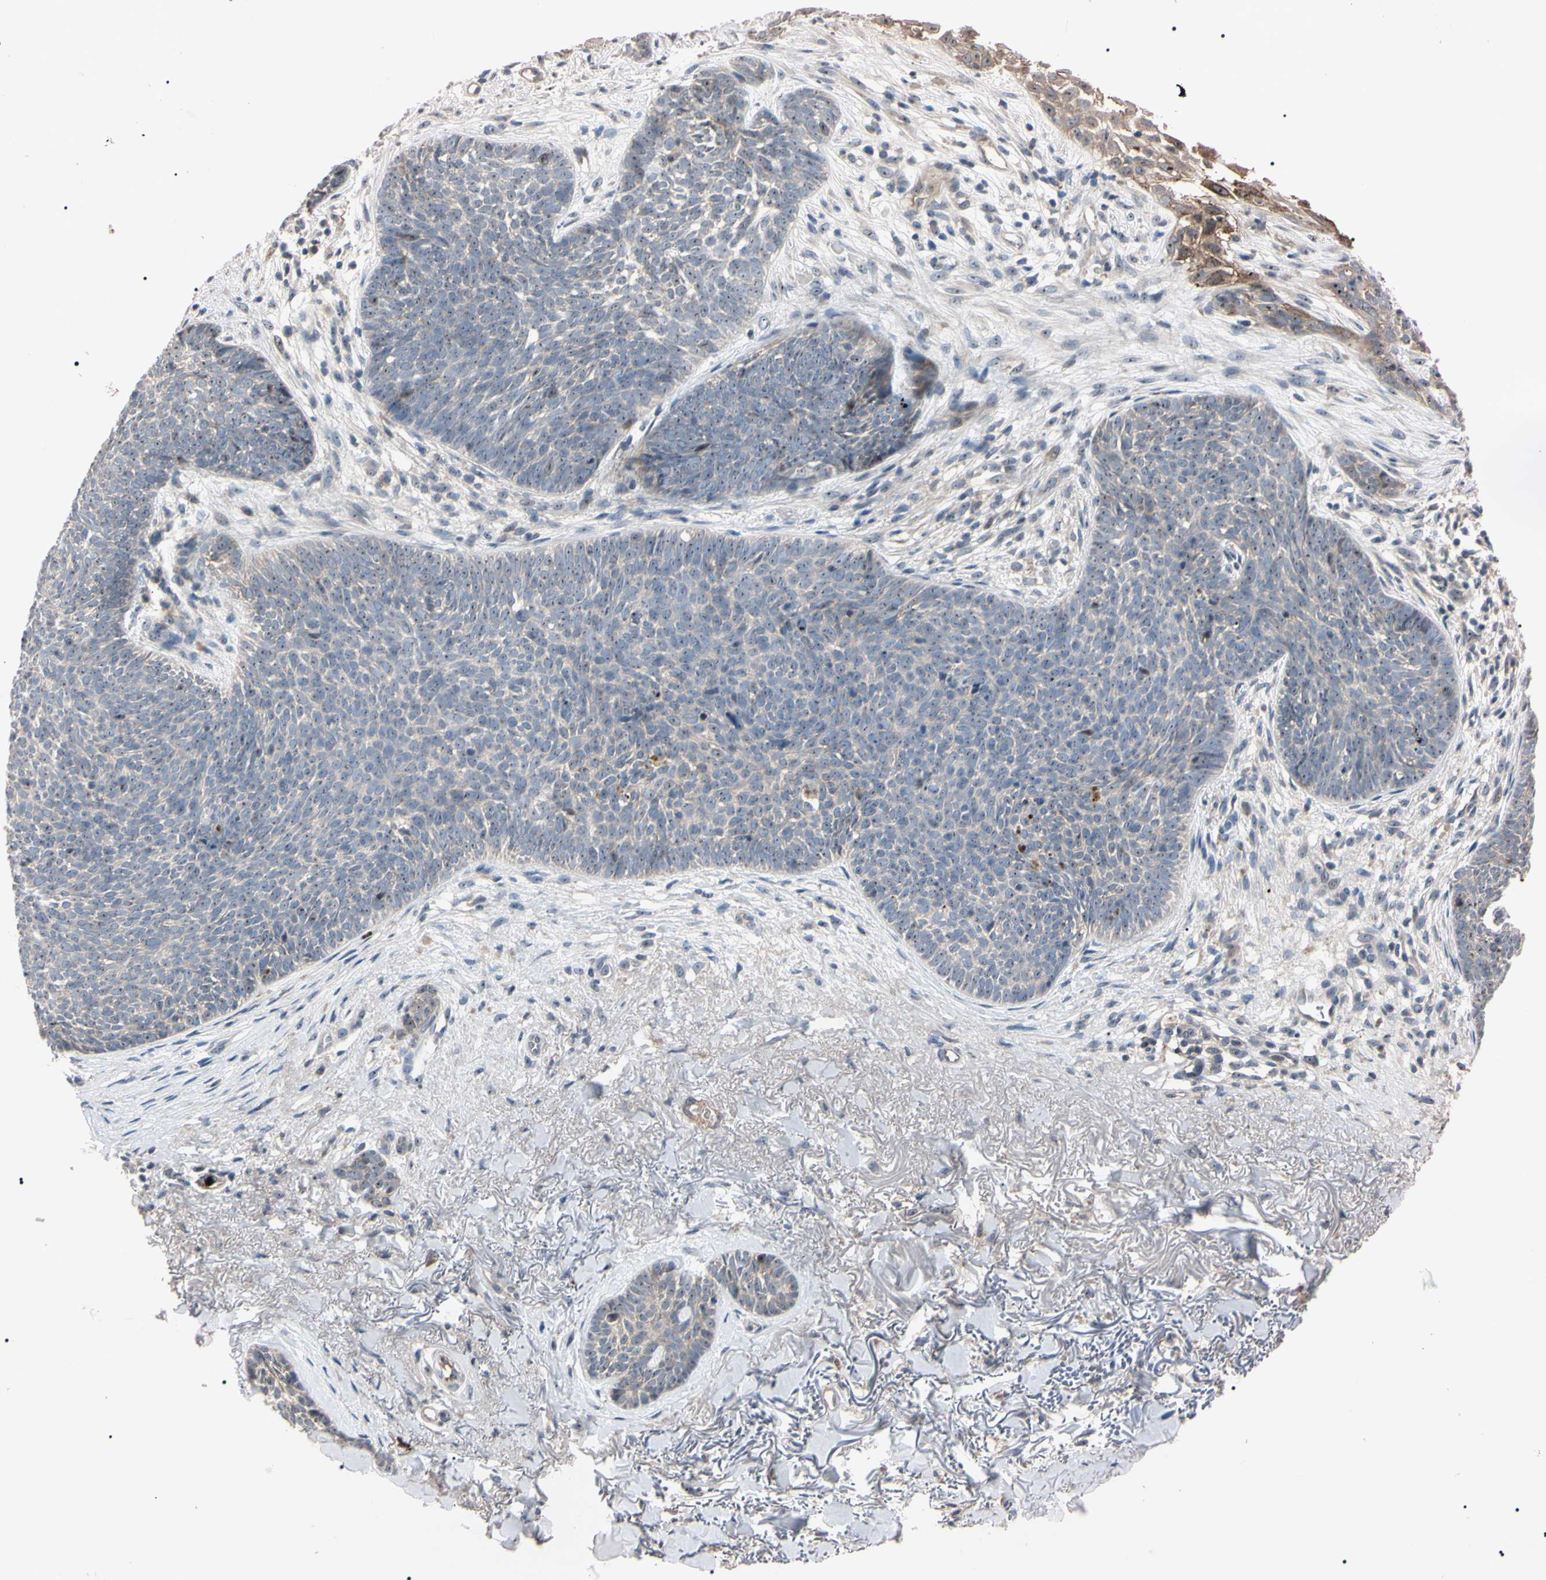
{"staining": {"intensity": "weak", "quantity": "<25%", "location": "cytoplasmic/membranous"}, "tissue": "skin cancer", "cell_type": "Tumor cells", "image_type": "cancer", "snomed": [{"axis": "morphology", "description": "Basal cell carcinoma"}, {"axis": "topography", "description": "Skin"}], "caption": "Immunohistochemistry micrograph of neoplastic tissue: human skin basal cell carcinoma stained with DAB exhibits no significant protein expression in tumor cells.", "gene": "TRAF5", "patient": {"sex": "female", "age": 70}}